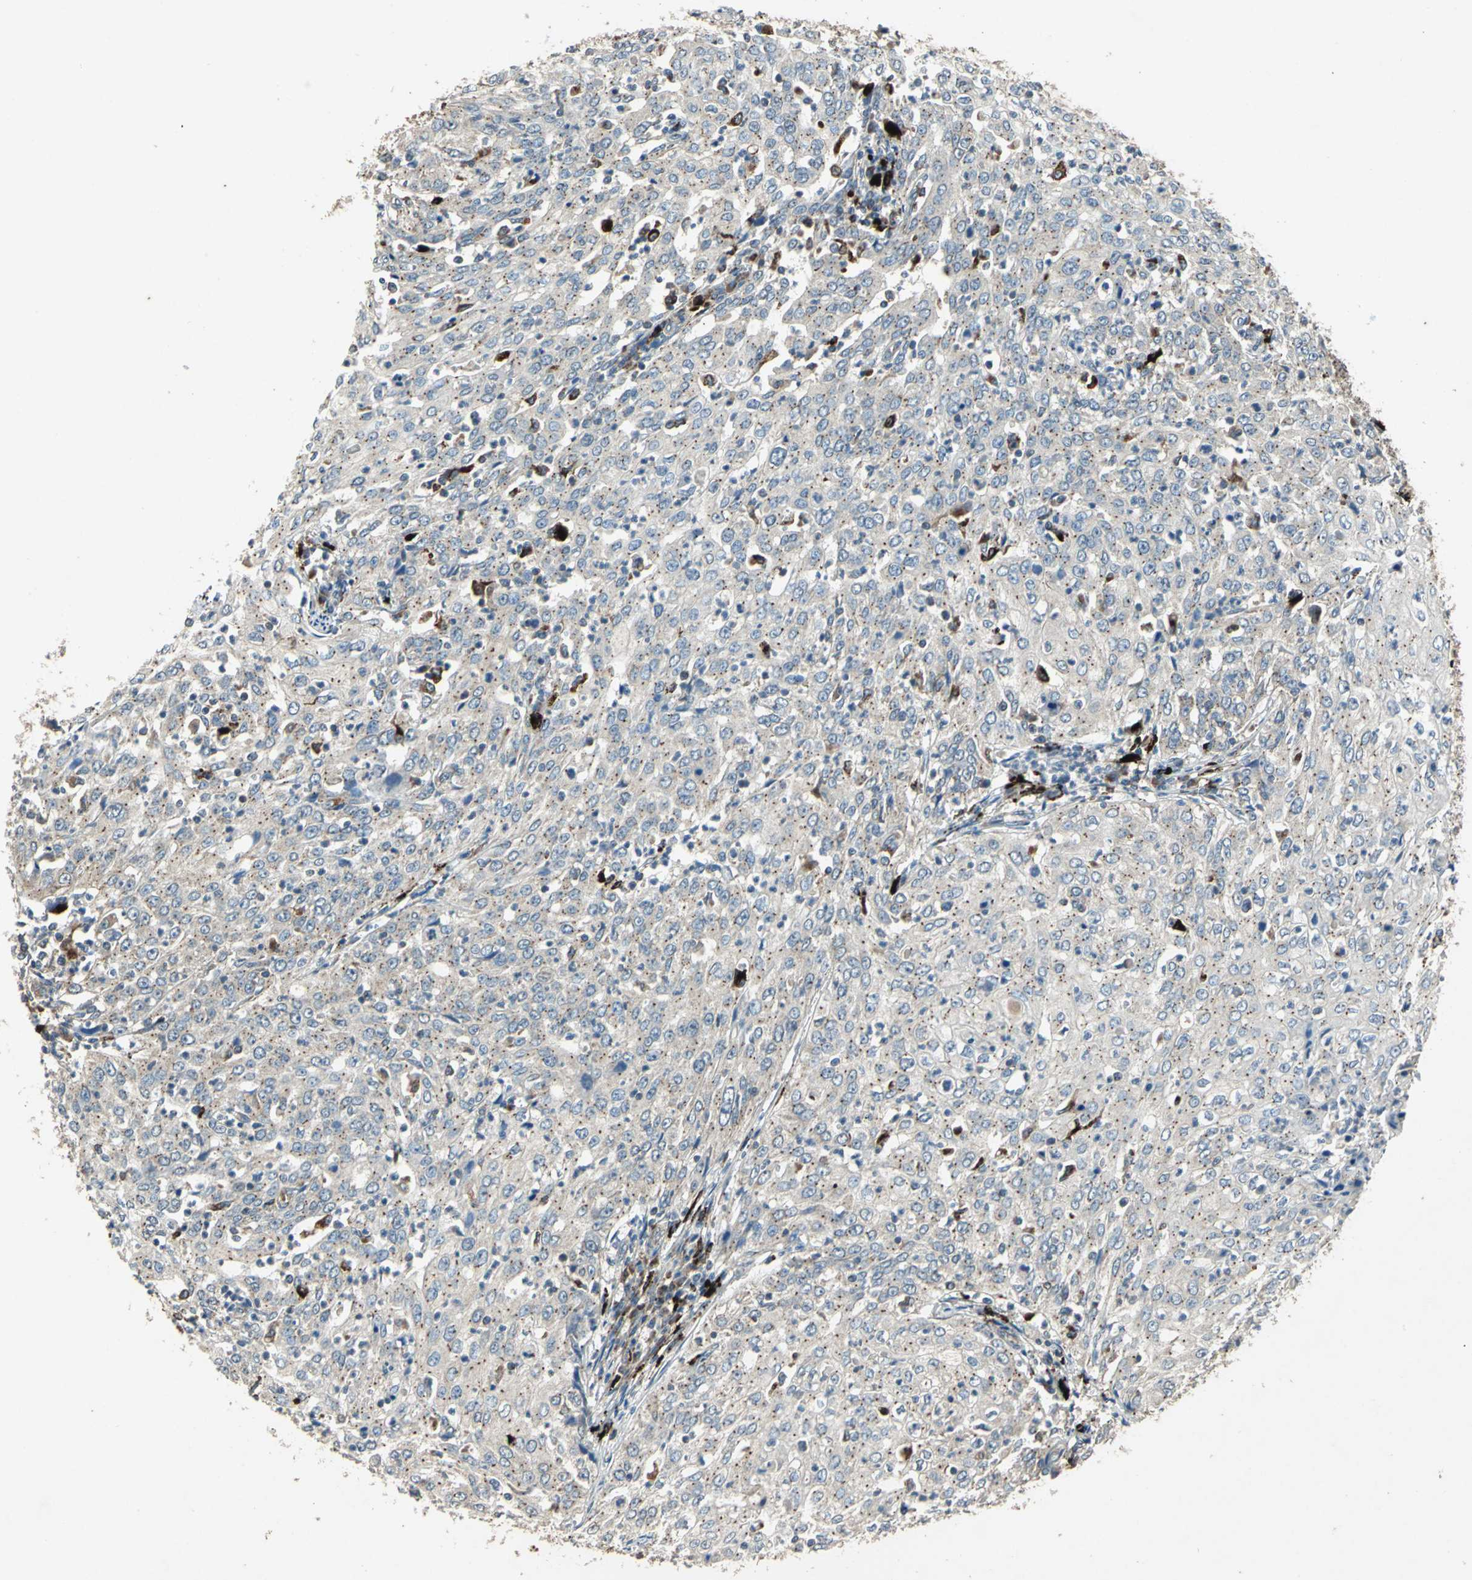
{"staining": {"intensity": "weak", "quantity": "25%-75%", "location": "cytoplasmic/membranous"}, "tissue": "cervical cancer", "cell_type": "Tumor cells", "image_type": "cancer", "snomed": [{"axis": "morphology", "description": "Squamous cell carcinoma, NOS"}, {"axis": "topography", "description": "Cervix"}], "caption": "Tumor cells exhibit low levels of weak cytoplasmic/membranous staining in approximately 25%-75% of cells in cervical cancer (squamous cell carcinoma). (Brightfield microscopy of DAB IHC at high magnification).", "gene": "POLRMT", "patient": {"sex": "female", "age": 39}}